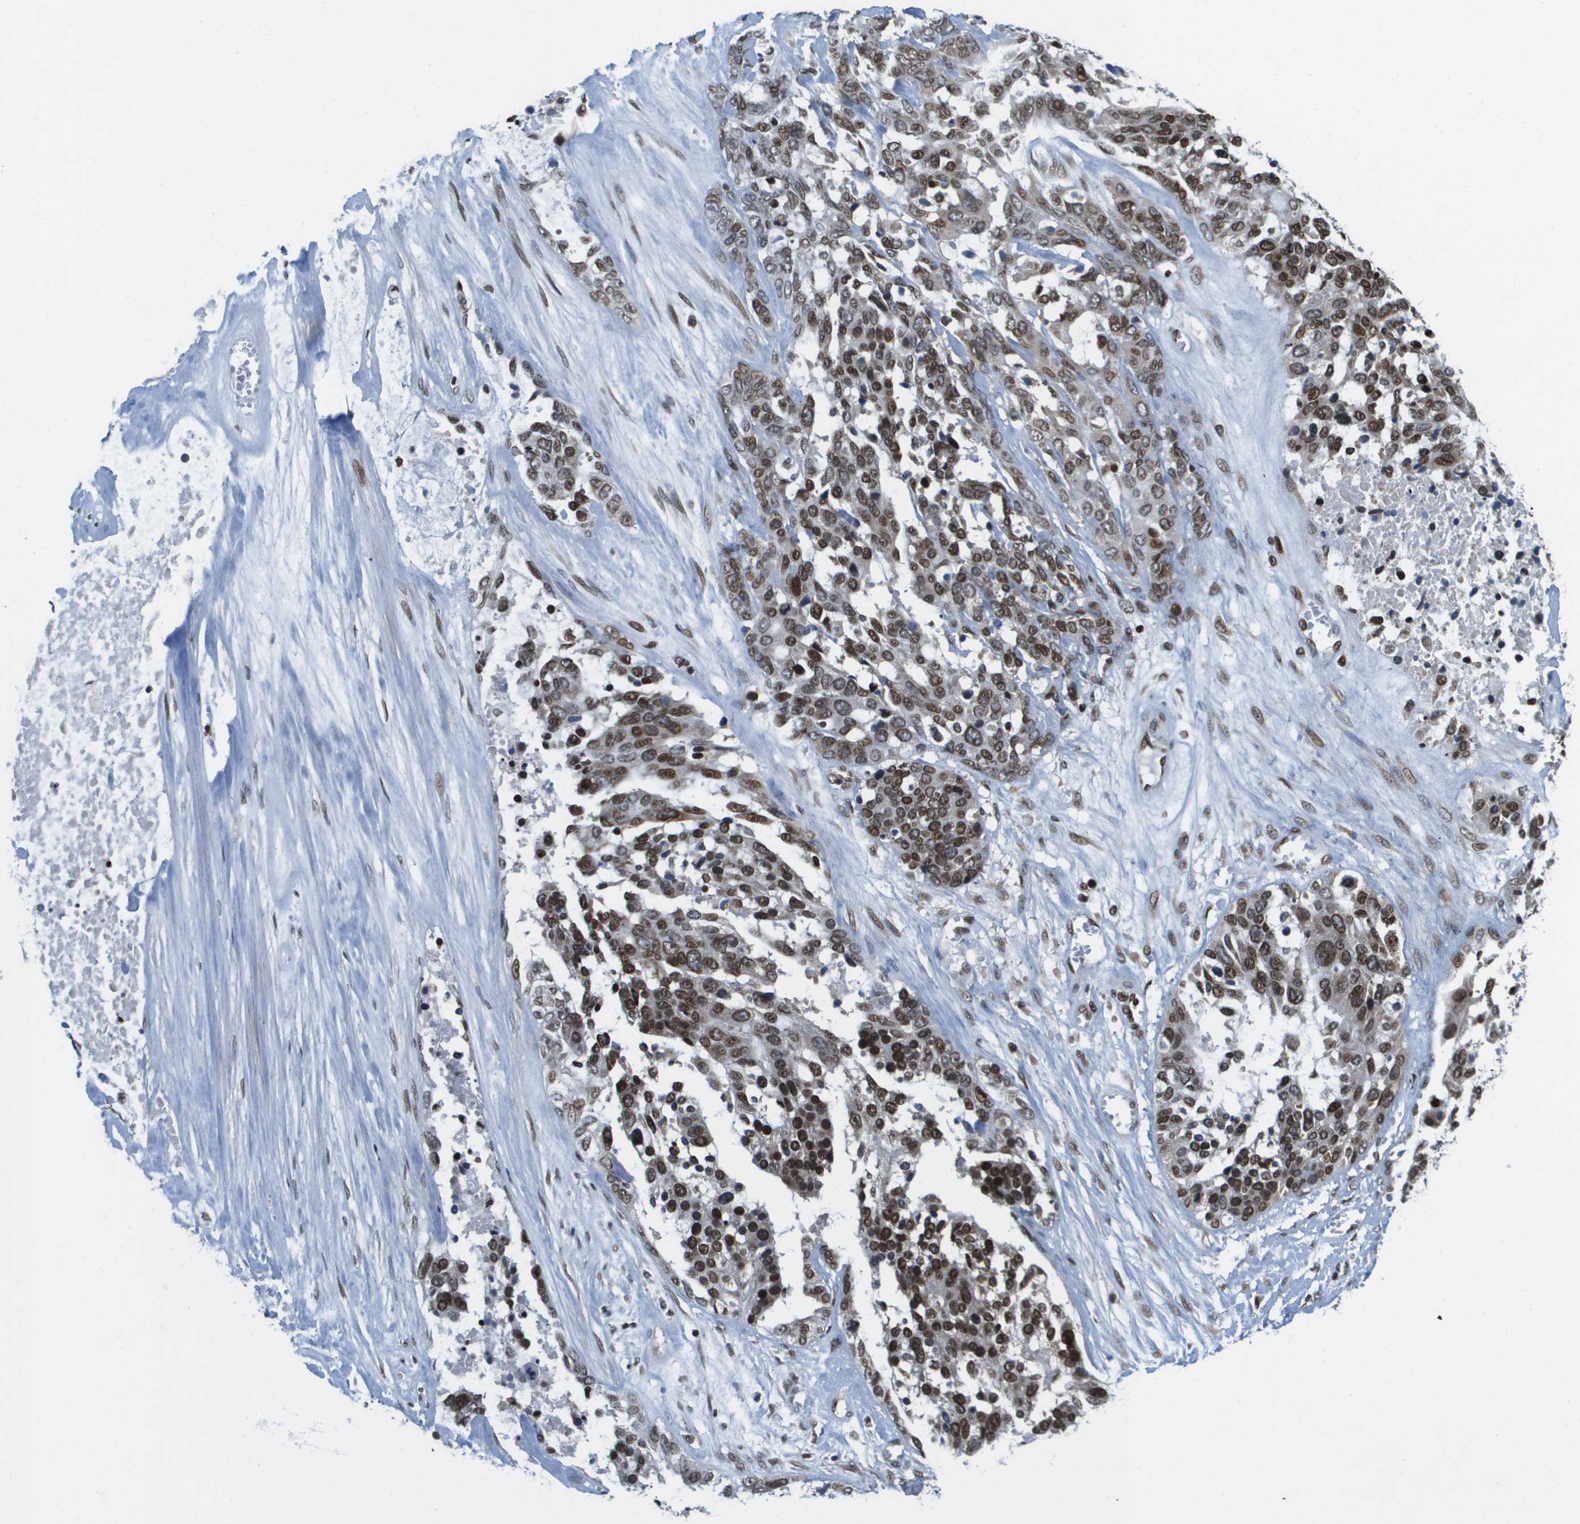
{"staining": {"intensity": "strong", "quantity": ">75%", "location": "nuclear"}, "tissue": "ovarian cancer", "cell_type": "Tumor cells", "image_type": "cancer", "snomed": [{"axis": "morphology", "description": "Cystadenocarcinoma, serous, NOS"}, {"axis": "topography", "description": "Ovary"}], "caption": "Tumor cells display high levels of strong nuclear staining in approximately >75% of cells in human ovarian serous cystadenocarcinoma. (IHC, brightfield microscopy, high magnification).", "gene": "RECQL4", "patient": {"sex": "female", "age": 44}}